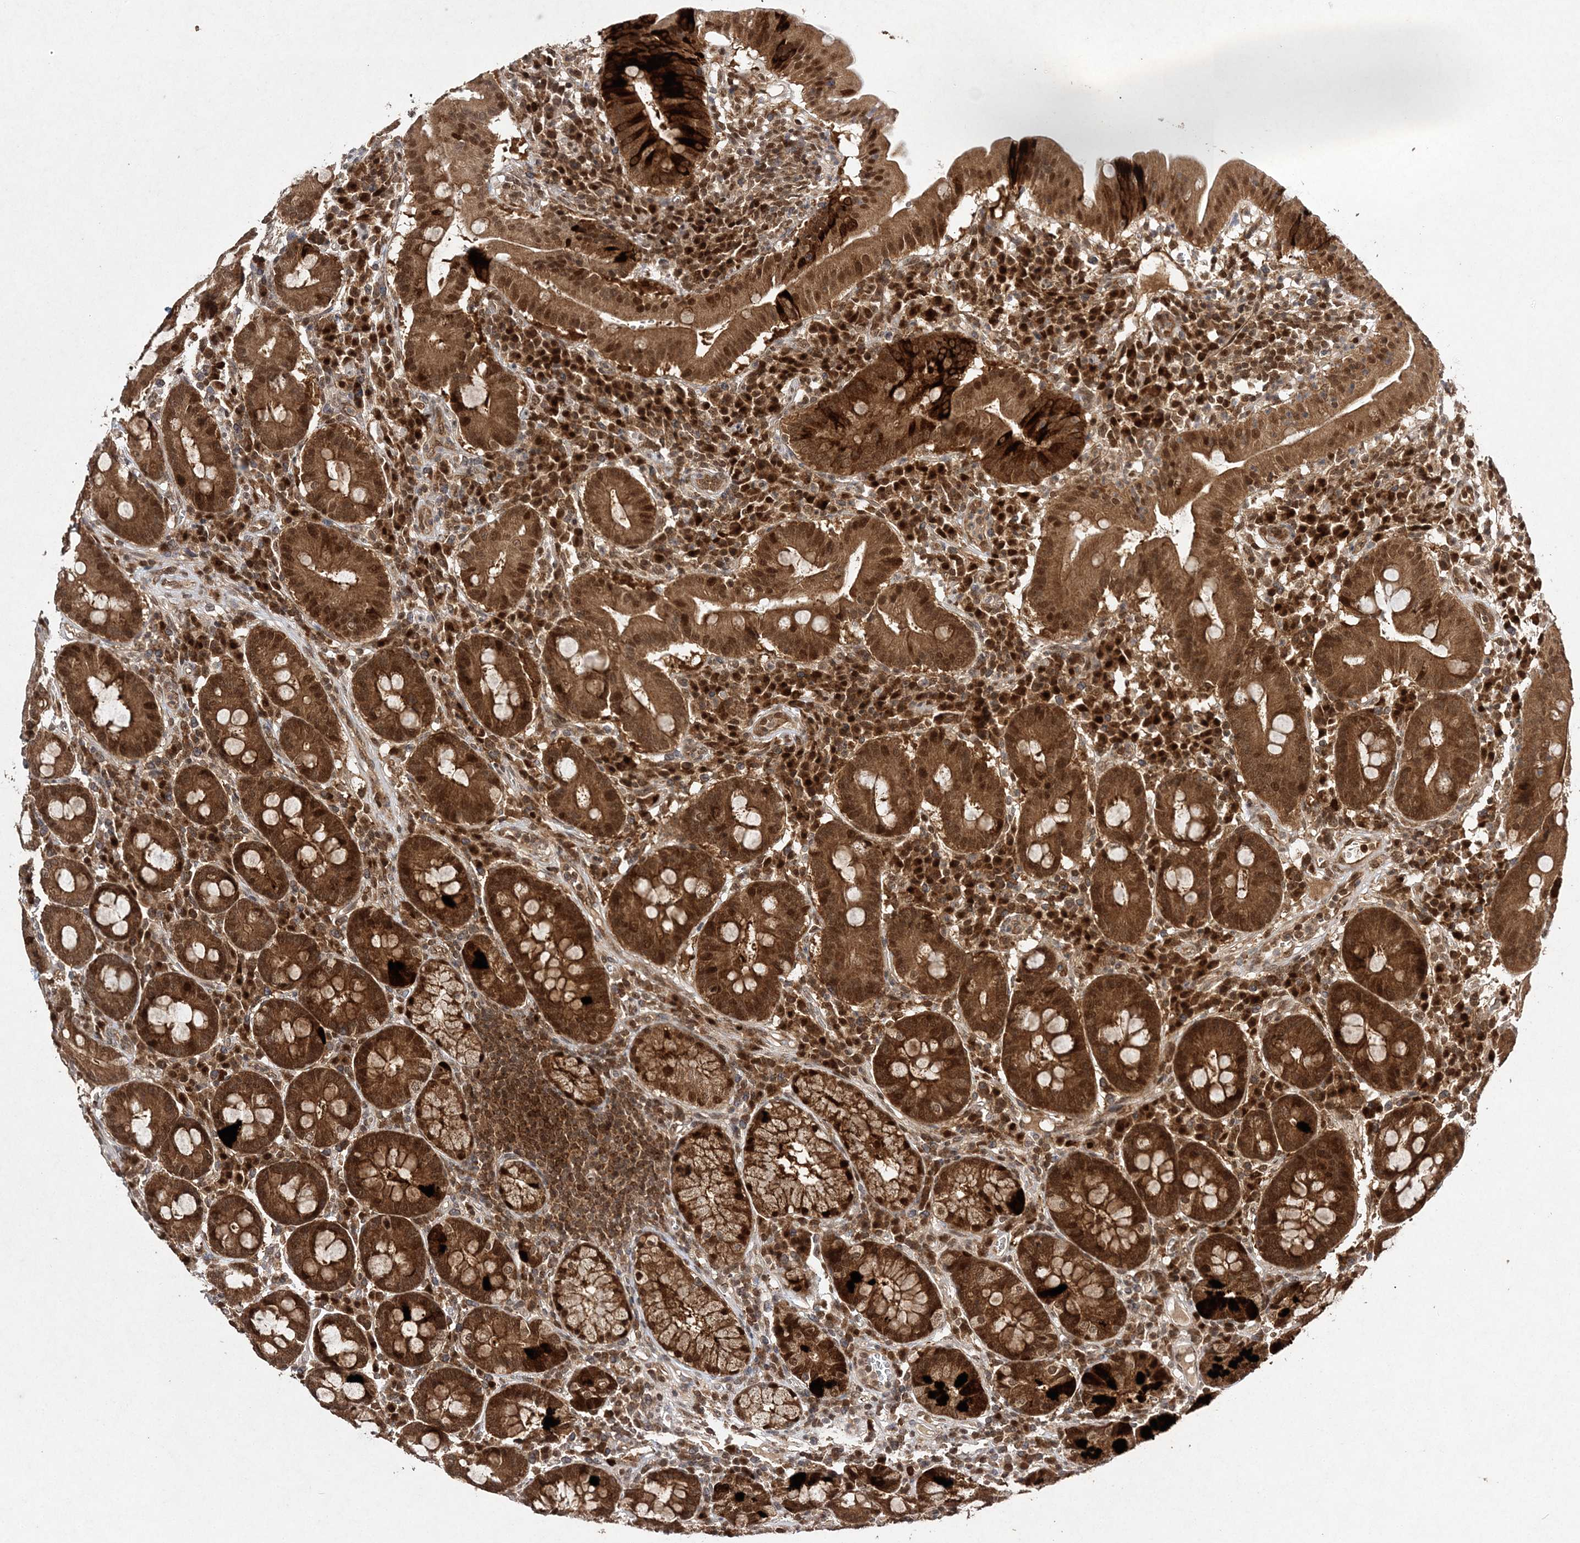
{"staining": {"intensity": "strong", "quantity": ">75%", "location": "cytoplasmic/membranous,nuclear"}, "tissue": "duodenum", "cell_type": "Glandular cells", "image_type": "normal", "snomed": [{"axis": "morphology", "description": "Normal tissue, NOS"}, {"axis": "topography", "description": "Duodenum"}], "caption": "Normal duodenum demonstrates strong cytoplasmic/membranous,nuclear positivity in about >75% of glandular cells, visualized by immunohistochemistry.", "gene": "NIF3L1", "patient": {"sex": "male", "age": 50}}